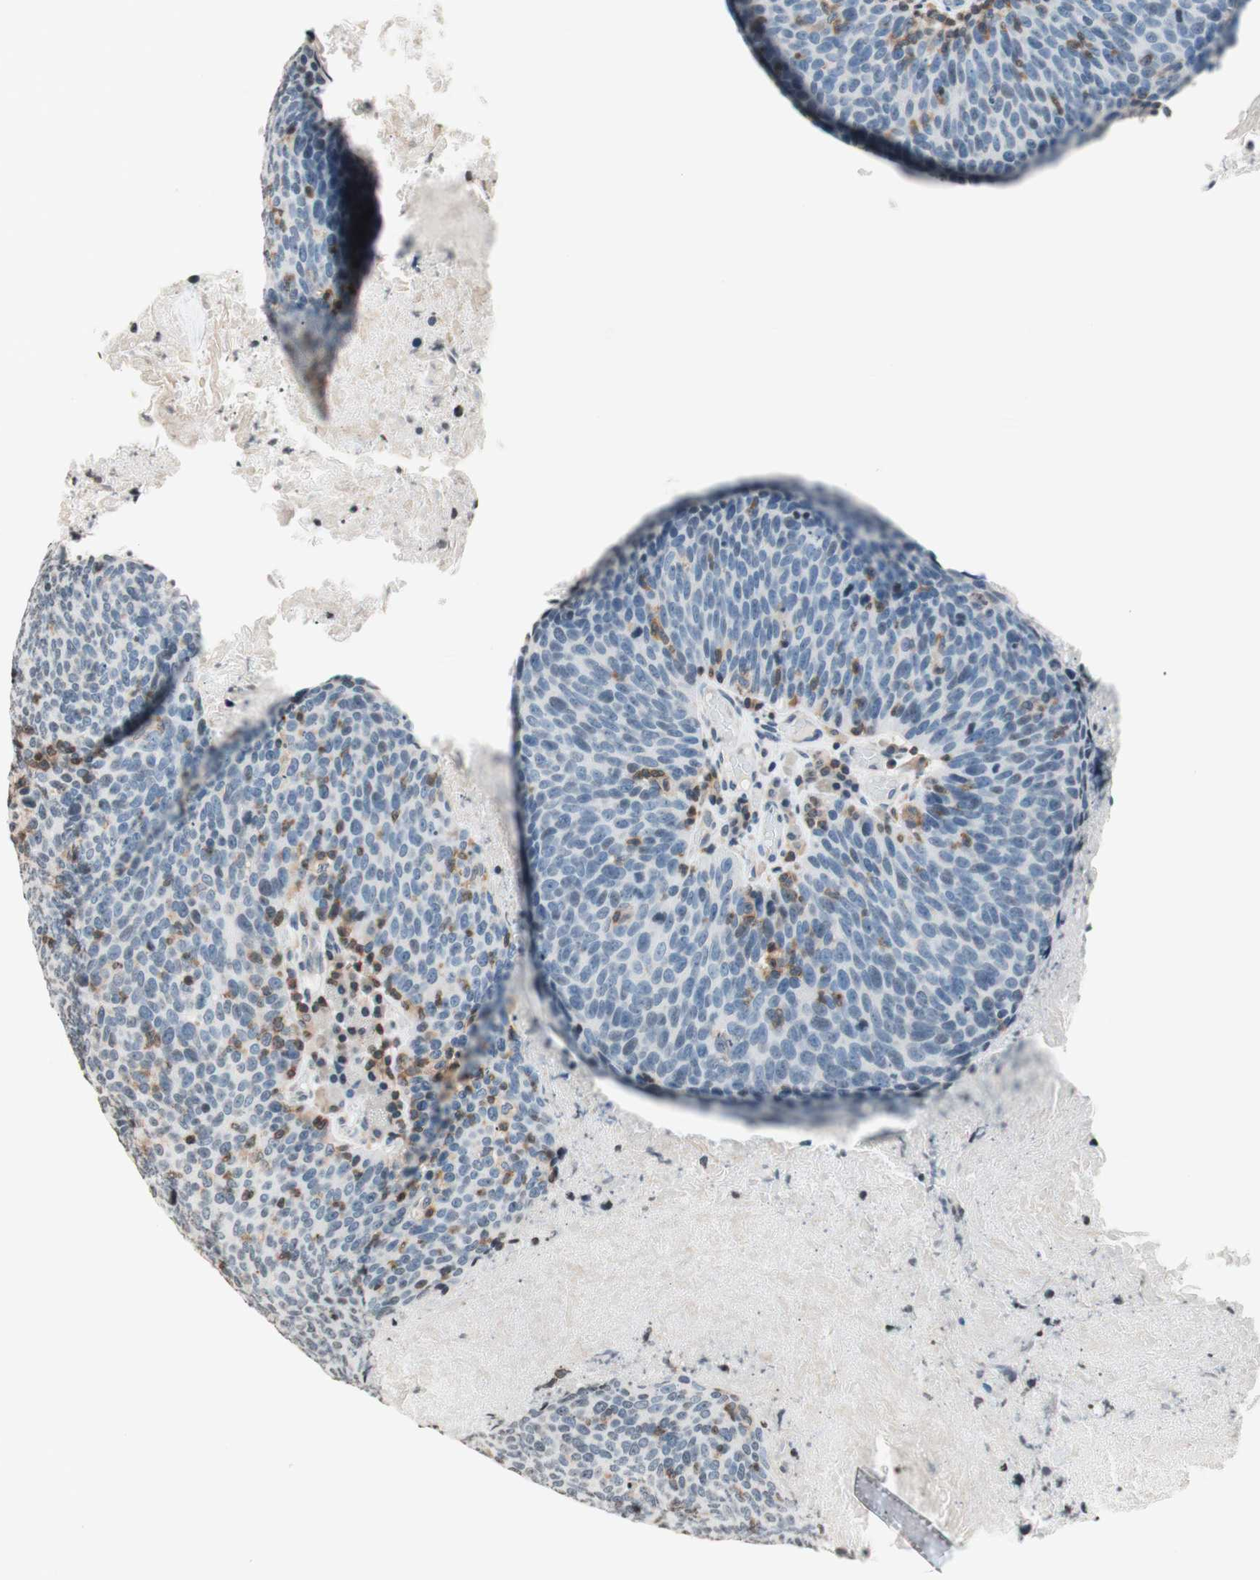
{"staining": {"intensity": "negative", "quantity": "none", "location": "none"}, "tissue": "head and neck cancer", "cell_type": "Tumor cells", "image_type": "cancer", "snomed": [{"axis": "morphology", "description": "Squamous cell carcinoma, NOS"}, {"axis": "morphology", "description": "Squamous cell carcinoma, metastatic, NOS"}, {"axis": "topography", "description": "Lymph node"}, {"axis": "topography", "description": "Head-Neck"}], "caption": "Head and neck cancer (metastatic squamous cell carcinoma) stained for a protein using immunohistochemistry (IHC) exhibits no positivity tumor cells.", "gene": "WIPF1", "patient": {"sex": "male", "age": 62}}